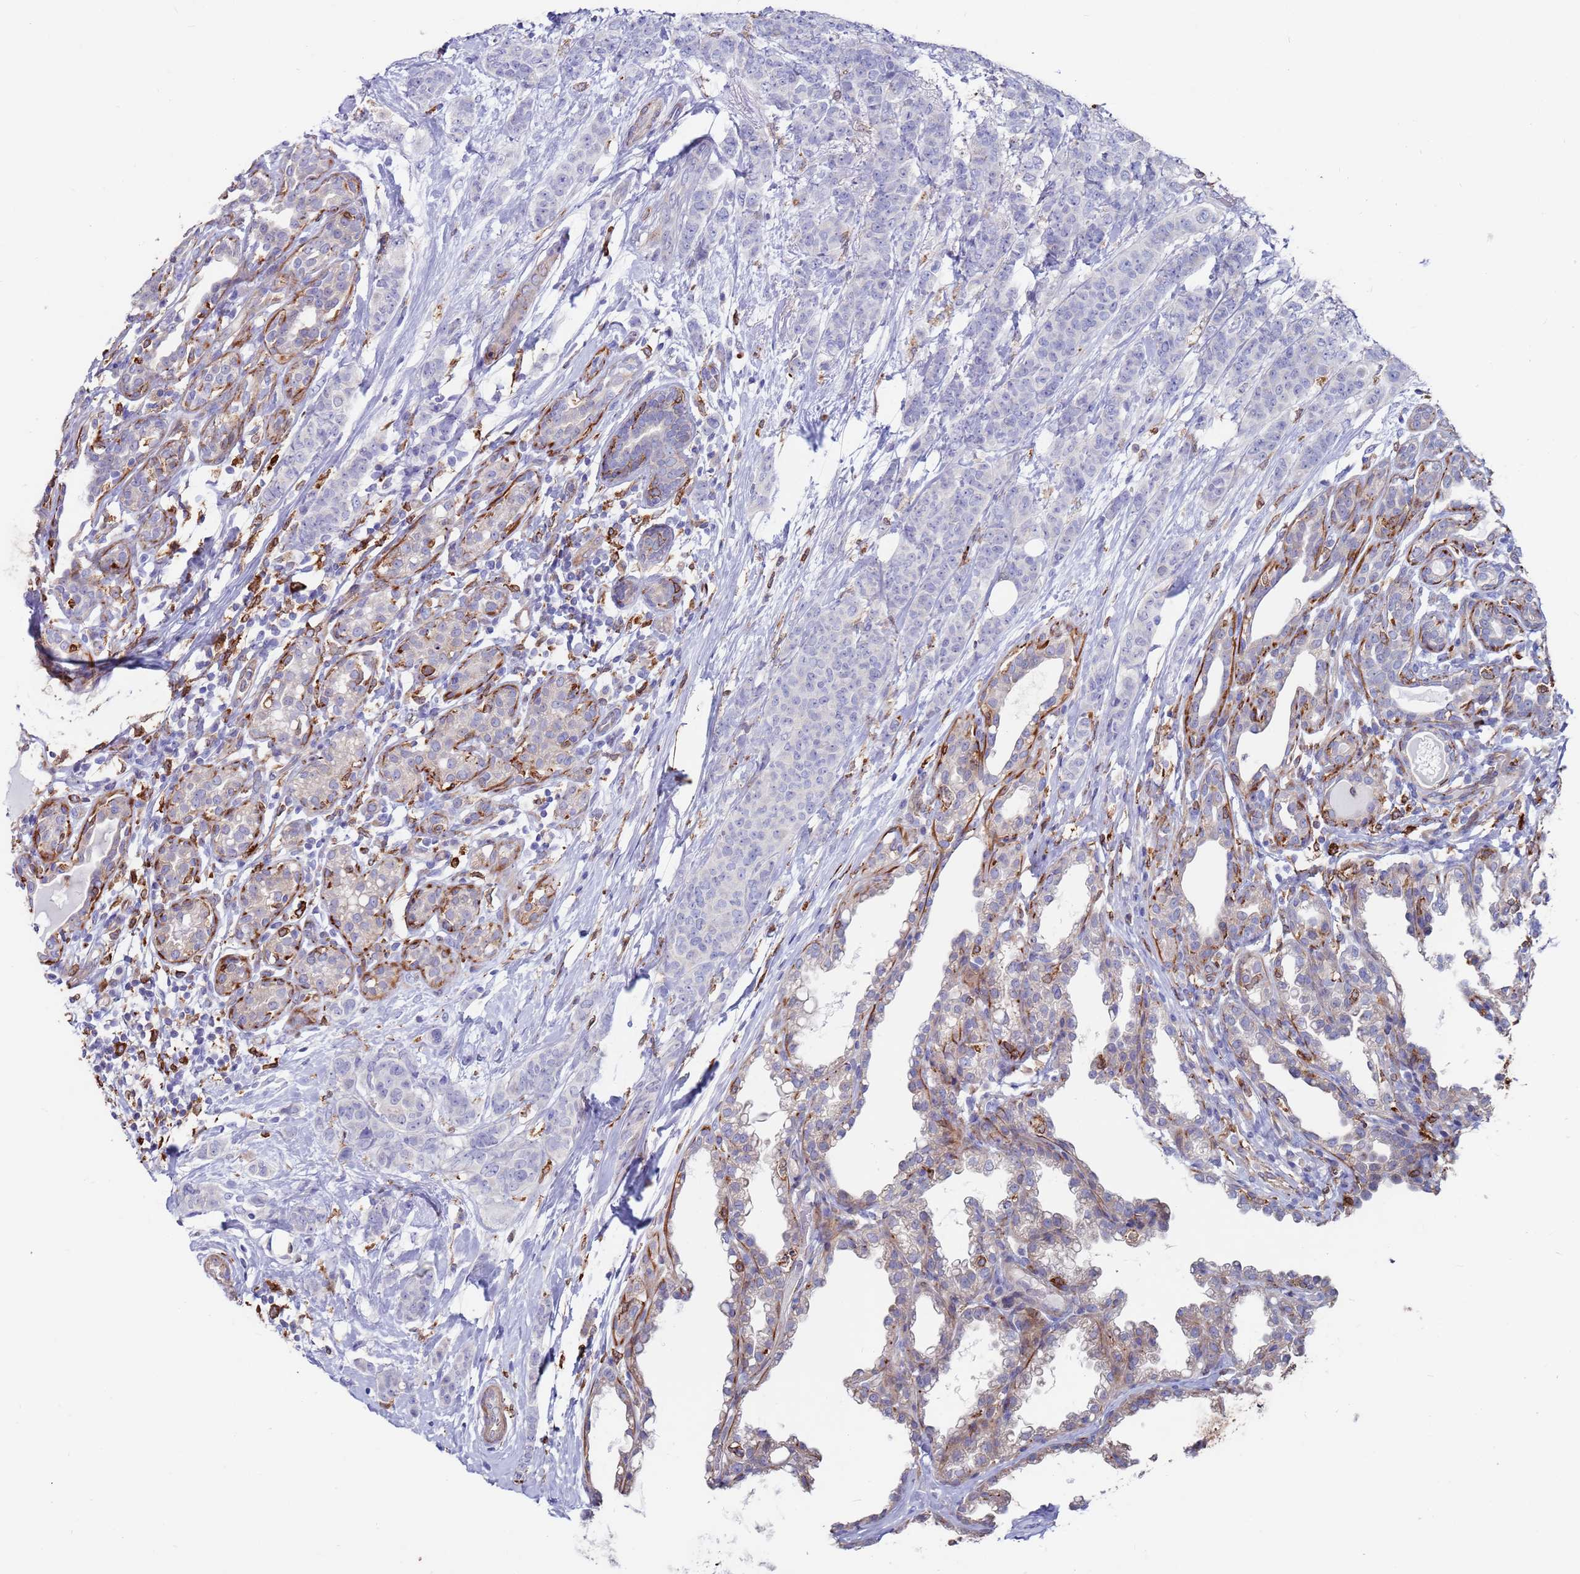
{"staining": {"intensity": "negative", "quantity": "none", "location": "none"}, "tissue": "breast cancer", "cell_type": "Tumor cells", "image_type": "cancer", "snomed": [{"axis": "morphology", "description": "Duct carcinoma"}, {"axis": "topography", "description": "Breast"}], "caption": "High magnification brightfield microscopy of breast invasive ductal carcinoma stained with DAB (3,3'-diaminobenzidine) (brown) and counterstained with hematoxylin (blue): tumor cells show no significant positivity. The staining is performed using DAB (3,3'-diaminobenzidine) brown chromogen with nuclei counter-stained in using hematoxylin.", "gene": "GREB1L", "patient": {"sex": "female", "age": 40}}